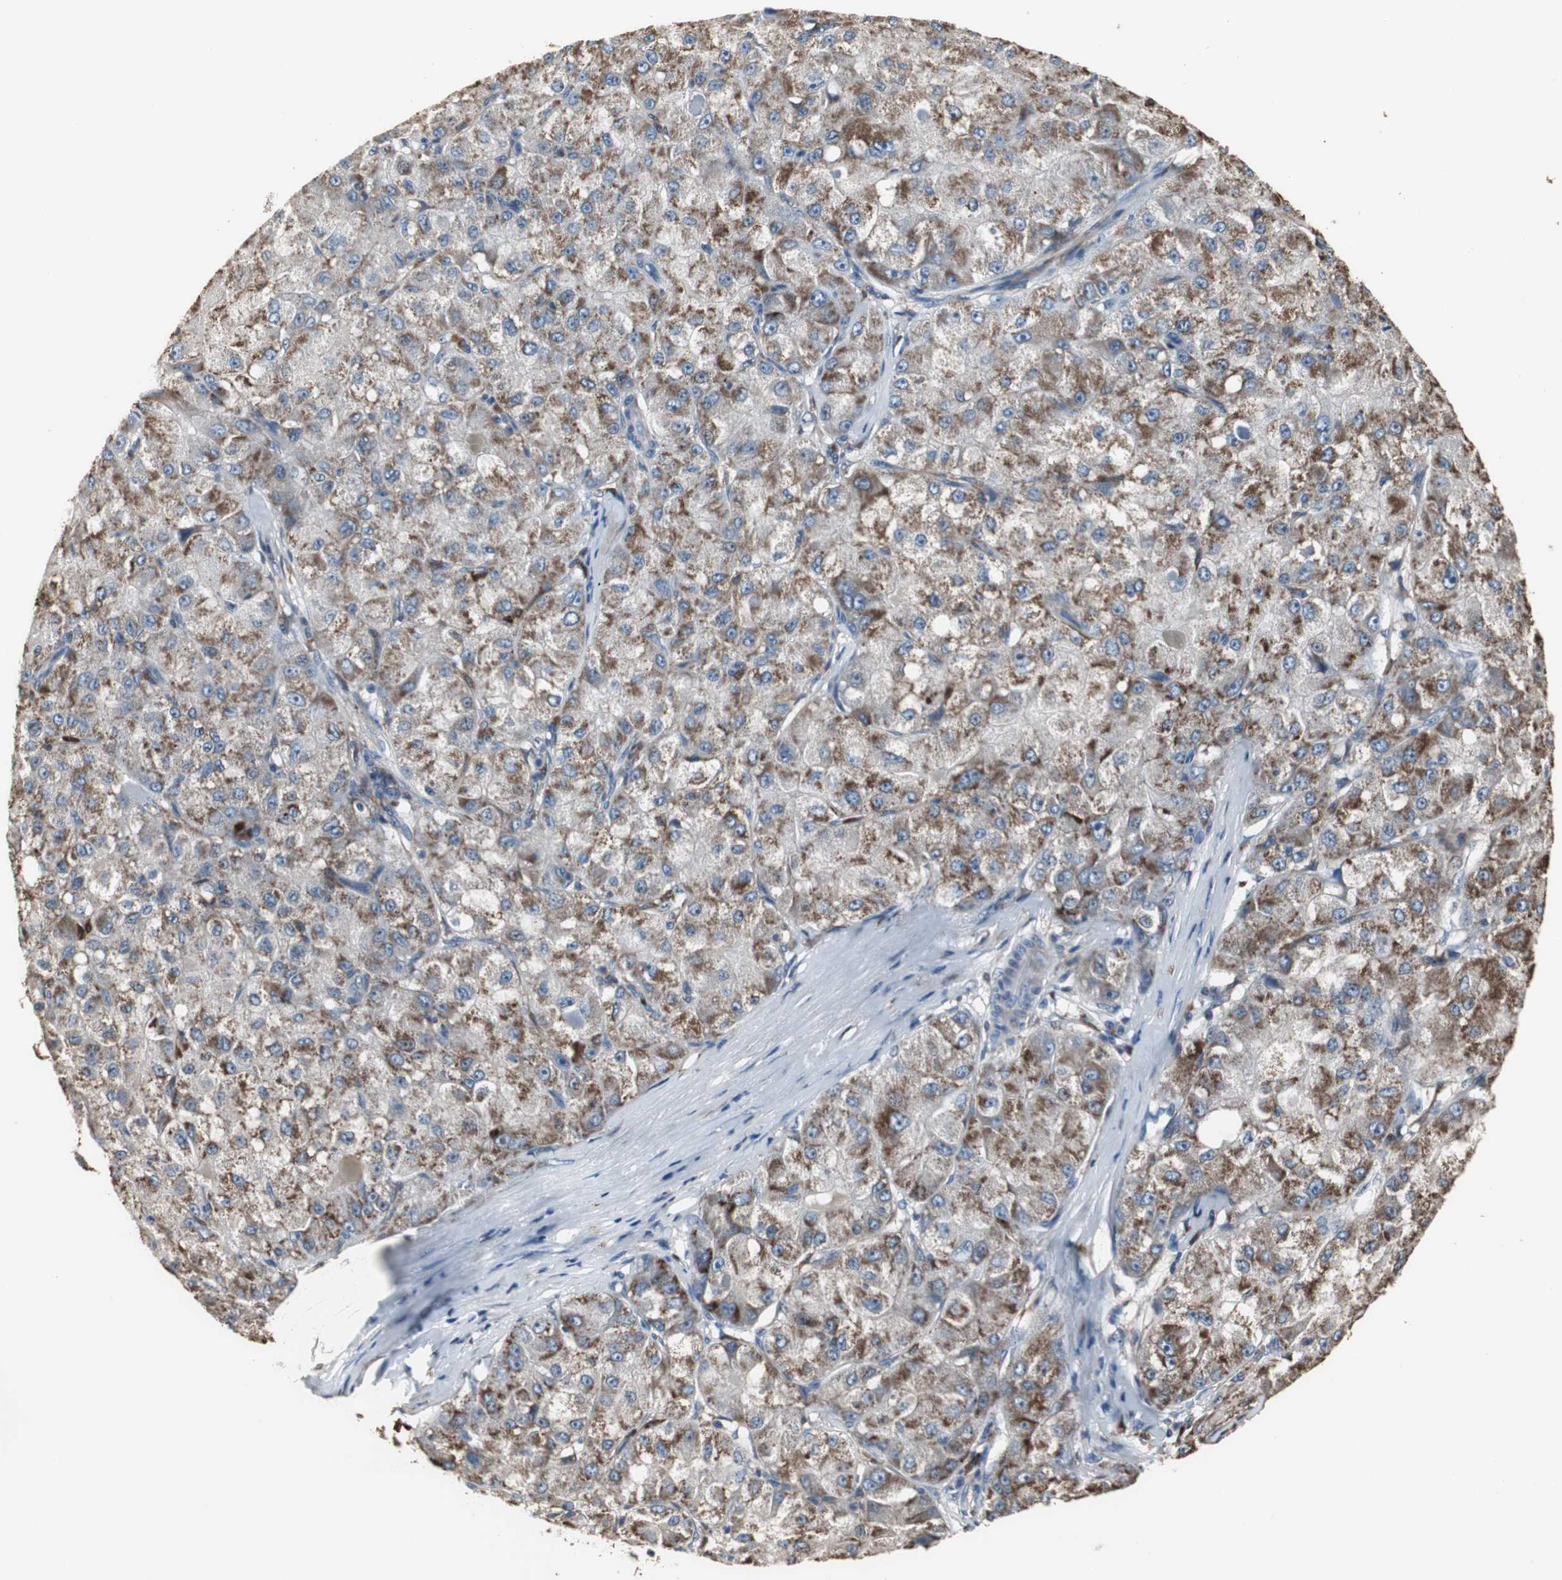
{"staining": {"intensity": "strong", "quantity": ">75%", "location": "cytoplasmic/membranous"}, "tissue": "liver cancer", "cell_type": "Tumor cells", "image_type": "cancer", "snomed": [{"axis": "morphology", "description": "Carcinoma, Hepatocellular, NOS"}, {"axis": "topography", "description": "Liver"}], "caption": "The image displays staining of liver hepatocellular carcinoma, revealing strong cytoplasmic/membranous protein positivity (brown color) within tumor cells. Nuclei are stained in blue.", "gene": "NCF2", "patient": {"sex": "male", "age": 80}}